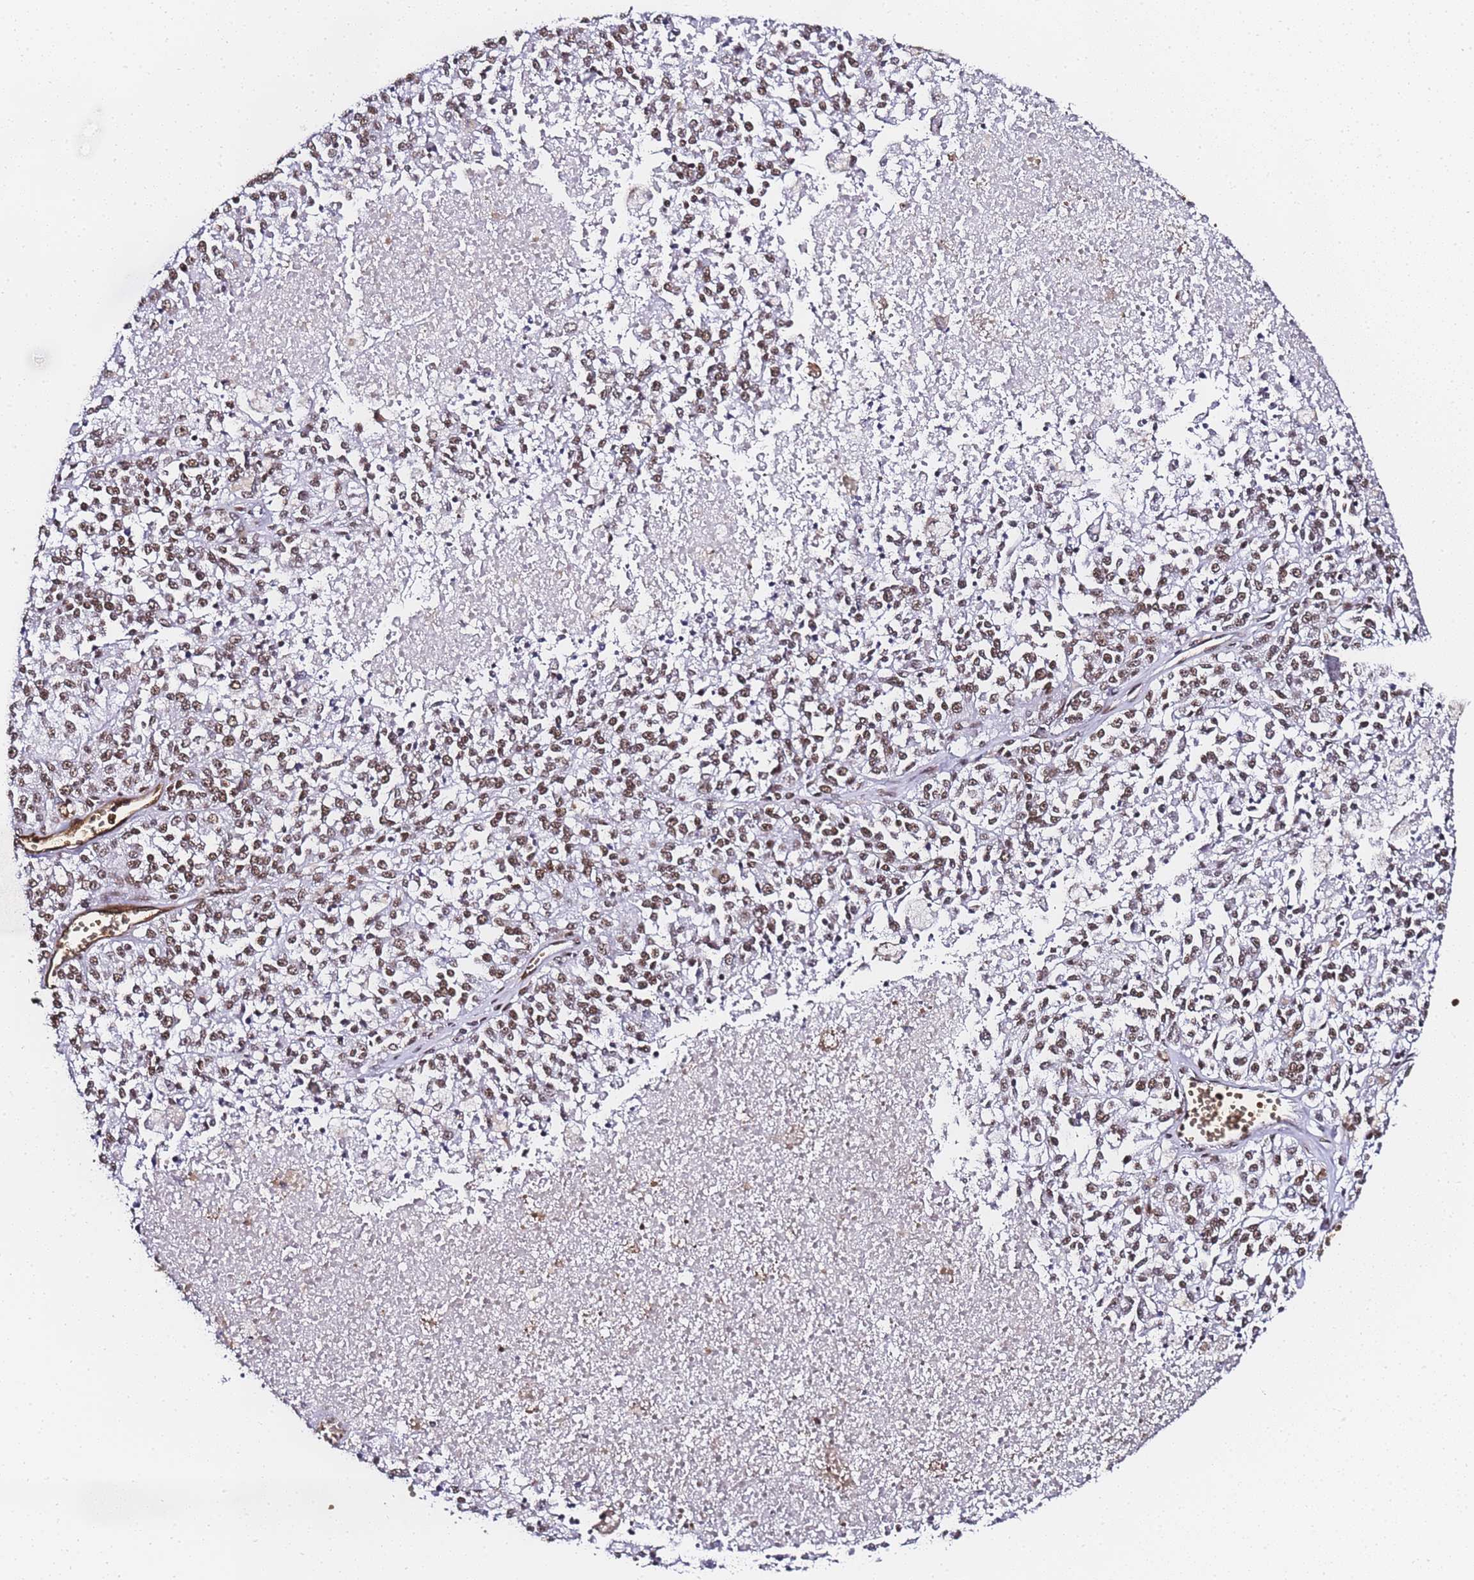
{"staining": {"intensity": "moderate", "quantity": ">75%", "location": "nuclear"}, "tissue": "melanoma", "cell_type": "Tumor cells", "image_type": "cancer", "snomed": [{"axis": "morphology", "description": "Malignant melanoma, NOS"}, {"axis": "topography", "description": "Skin"}], "caption": "A medium amount of moderate nuclear positivity is identified in approximately >75% of tumor cells in malignant melanoma tissue.", "gene": "POLR1A", "patient": {"sex": "female", "age": 64}}